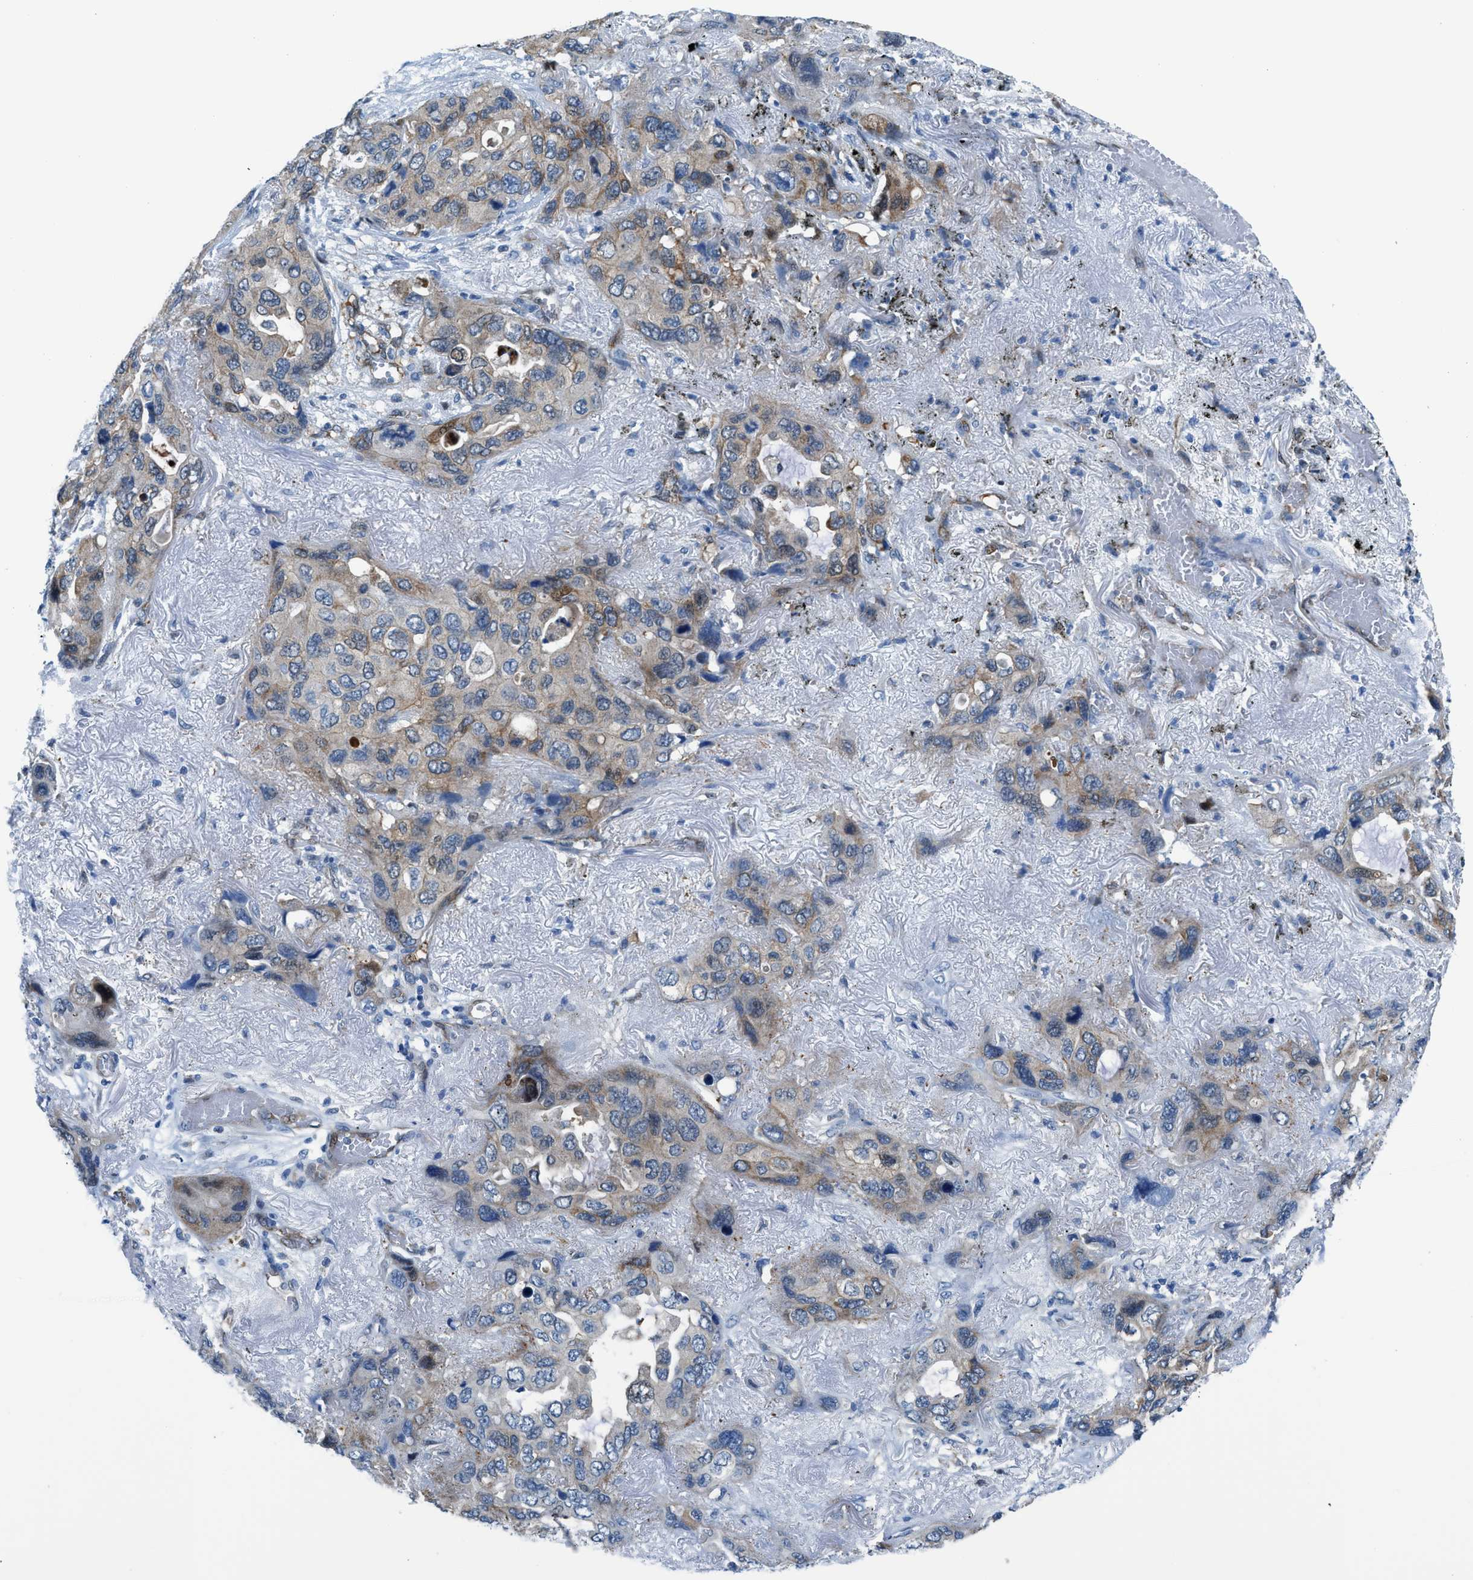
{"staining": {"intensity": "weak", "quantity": ">75%", "location": "cytoplasmic/membranous"}, "tissue": "lung cancer", "cell_type": "Tumor cells", "image_type": "cancer", "snomed": [{"axis": "morphology", "description": "Squamous cell carcinoma, NOS"}, {"axis": "topography", "description": "Lung"}], "caption": "Lung cancer stained with a protein marker demonstrates weak staining in tumor cells.", "gene": "YWHAE", "patient": {"sex": "female", "age": 73}}